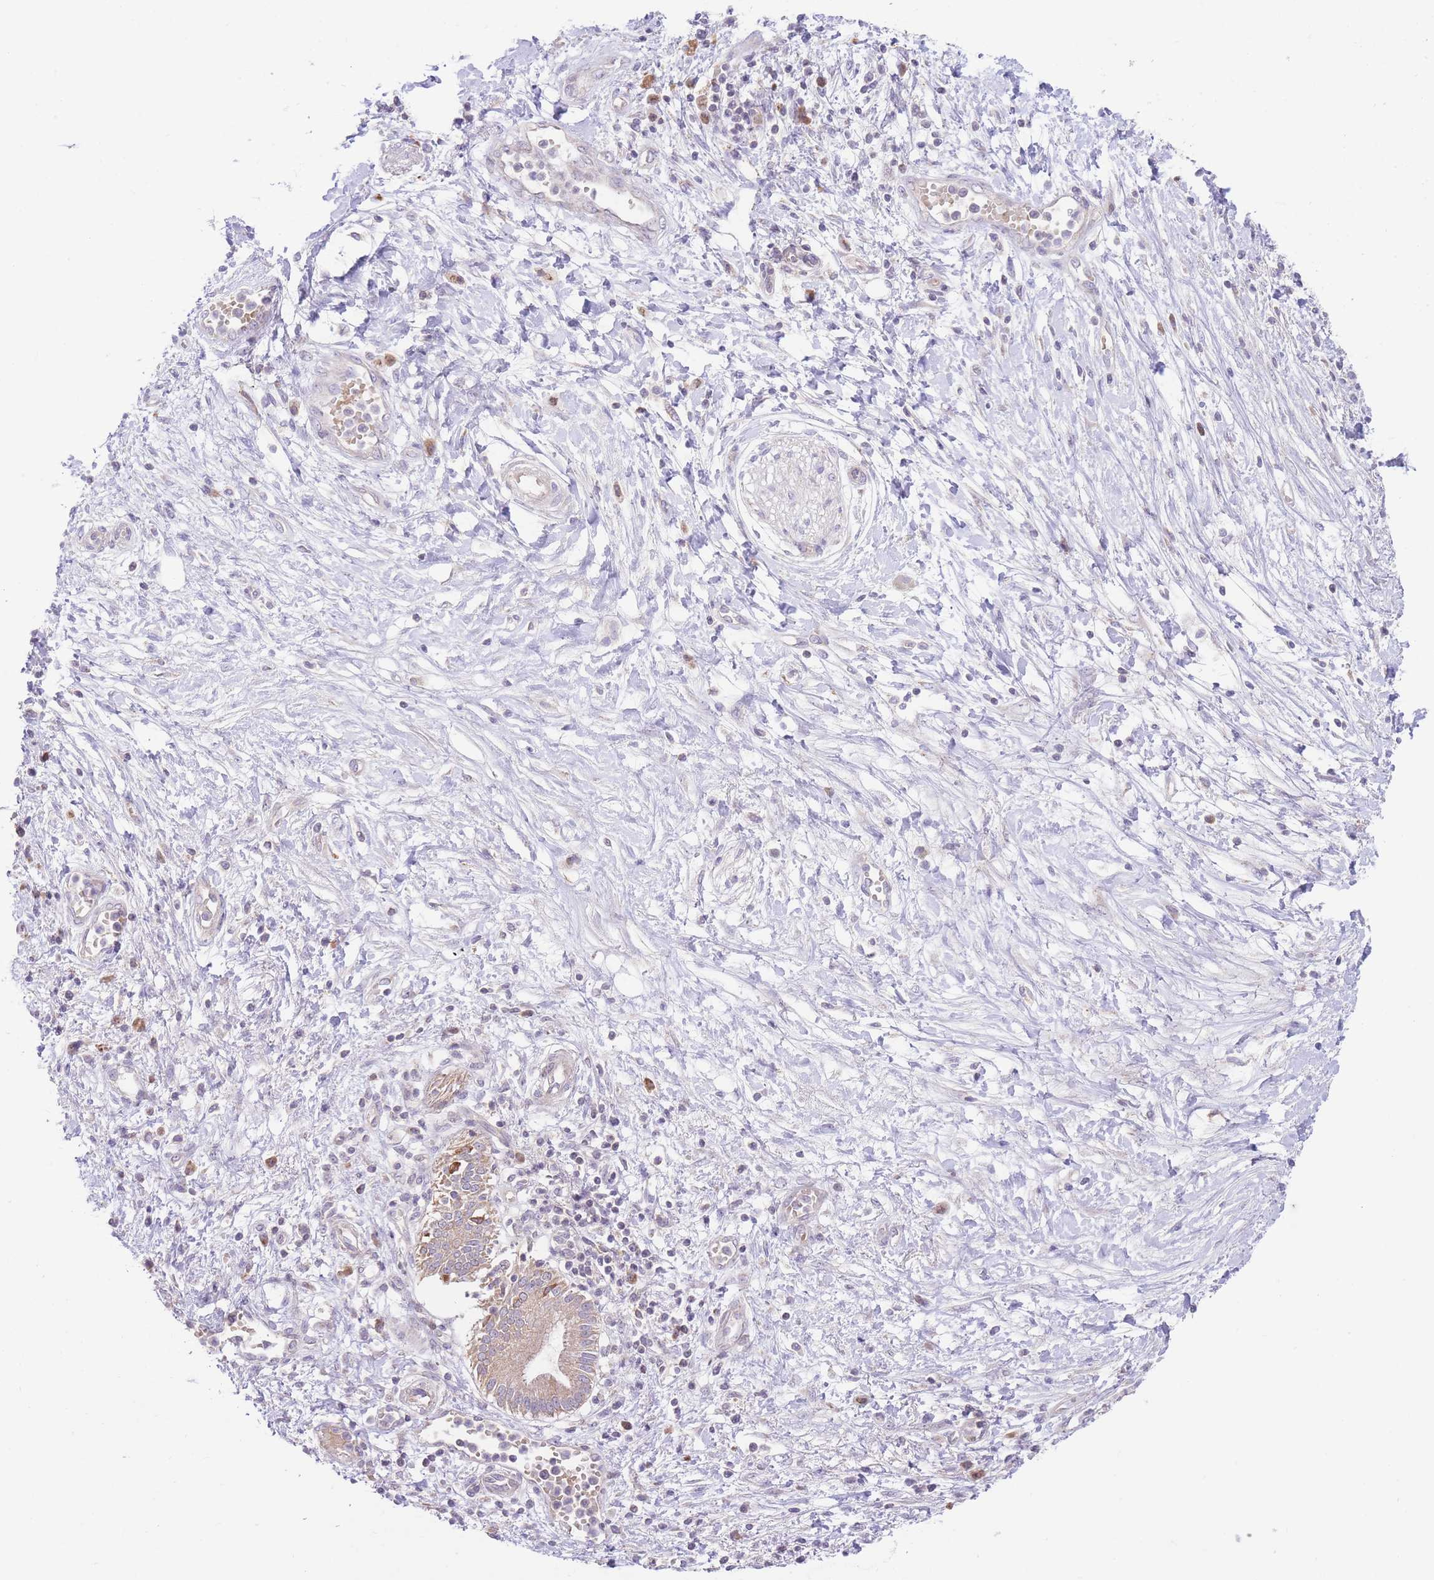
{"staining": {"intensity": "moderate", "quantity": ">75%", "location": "cytoplasmic/membranous"}, "tissue": "pancreatic cancer", "cell_type": "Tumor cells", "image_type": "cancer", "snomed": [{"axis": "morphology", "description": "Adenocarcinoma, NOS"}, {"axis": "topography", "description": "Pancreas"}], "caption": "An IHC image of tumor tissue is shown. Protein staining in brown shows moderate cytoplasmic/membranous positivity in pancreatic cancer within tumor cells.", "gene": "BOLA2B", "patient": {"sex": "male", "age": 68}}